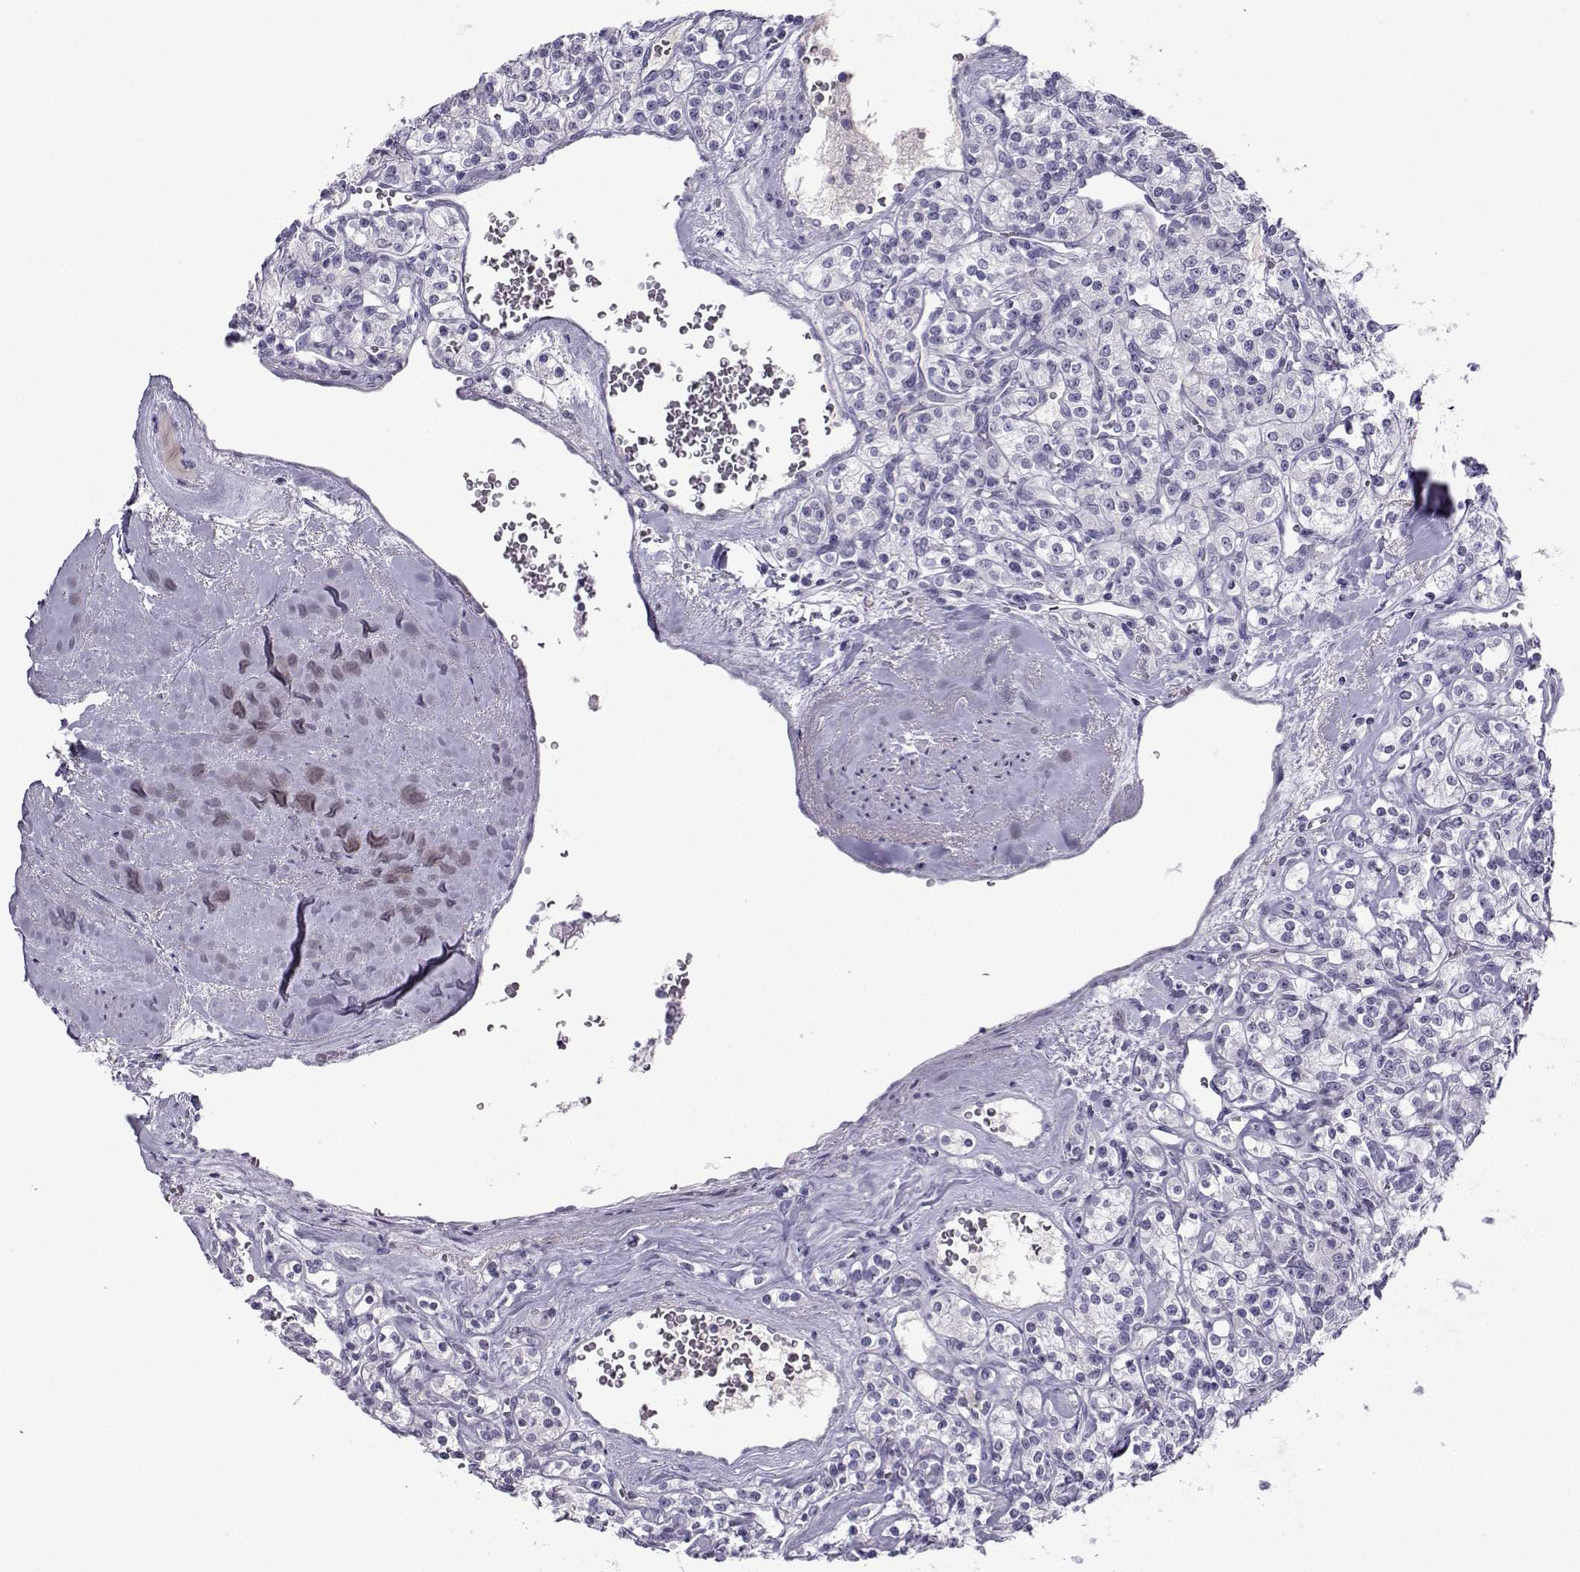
{"staining": {"intensity": "negative", "quantity": "none", "location": "none"}, "tissue": "renal cancer", "cell_type": "Tumor cells", "image_type": "cancer", "snomed": [{"axis": "morphology", "description": "Adenocarcinoma, NOS"}, {"axis": "topography", "description": "Kidney"}], "caption": "A high-resolution micrograph shows IHC staining of renal cancer, which shows no significant positivity in tumor cells.", "gene": "ARMC2", "patient": {"sex": "male", "age": 77}}